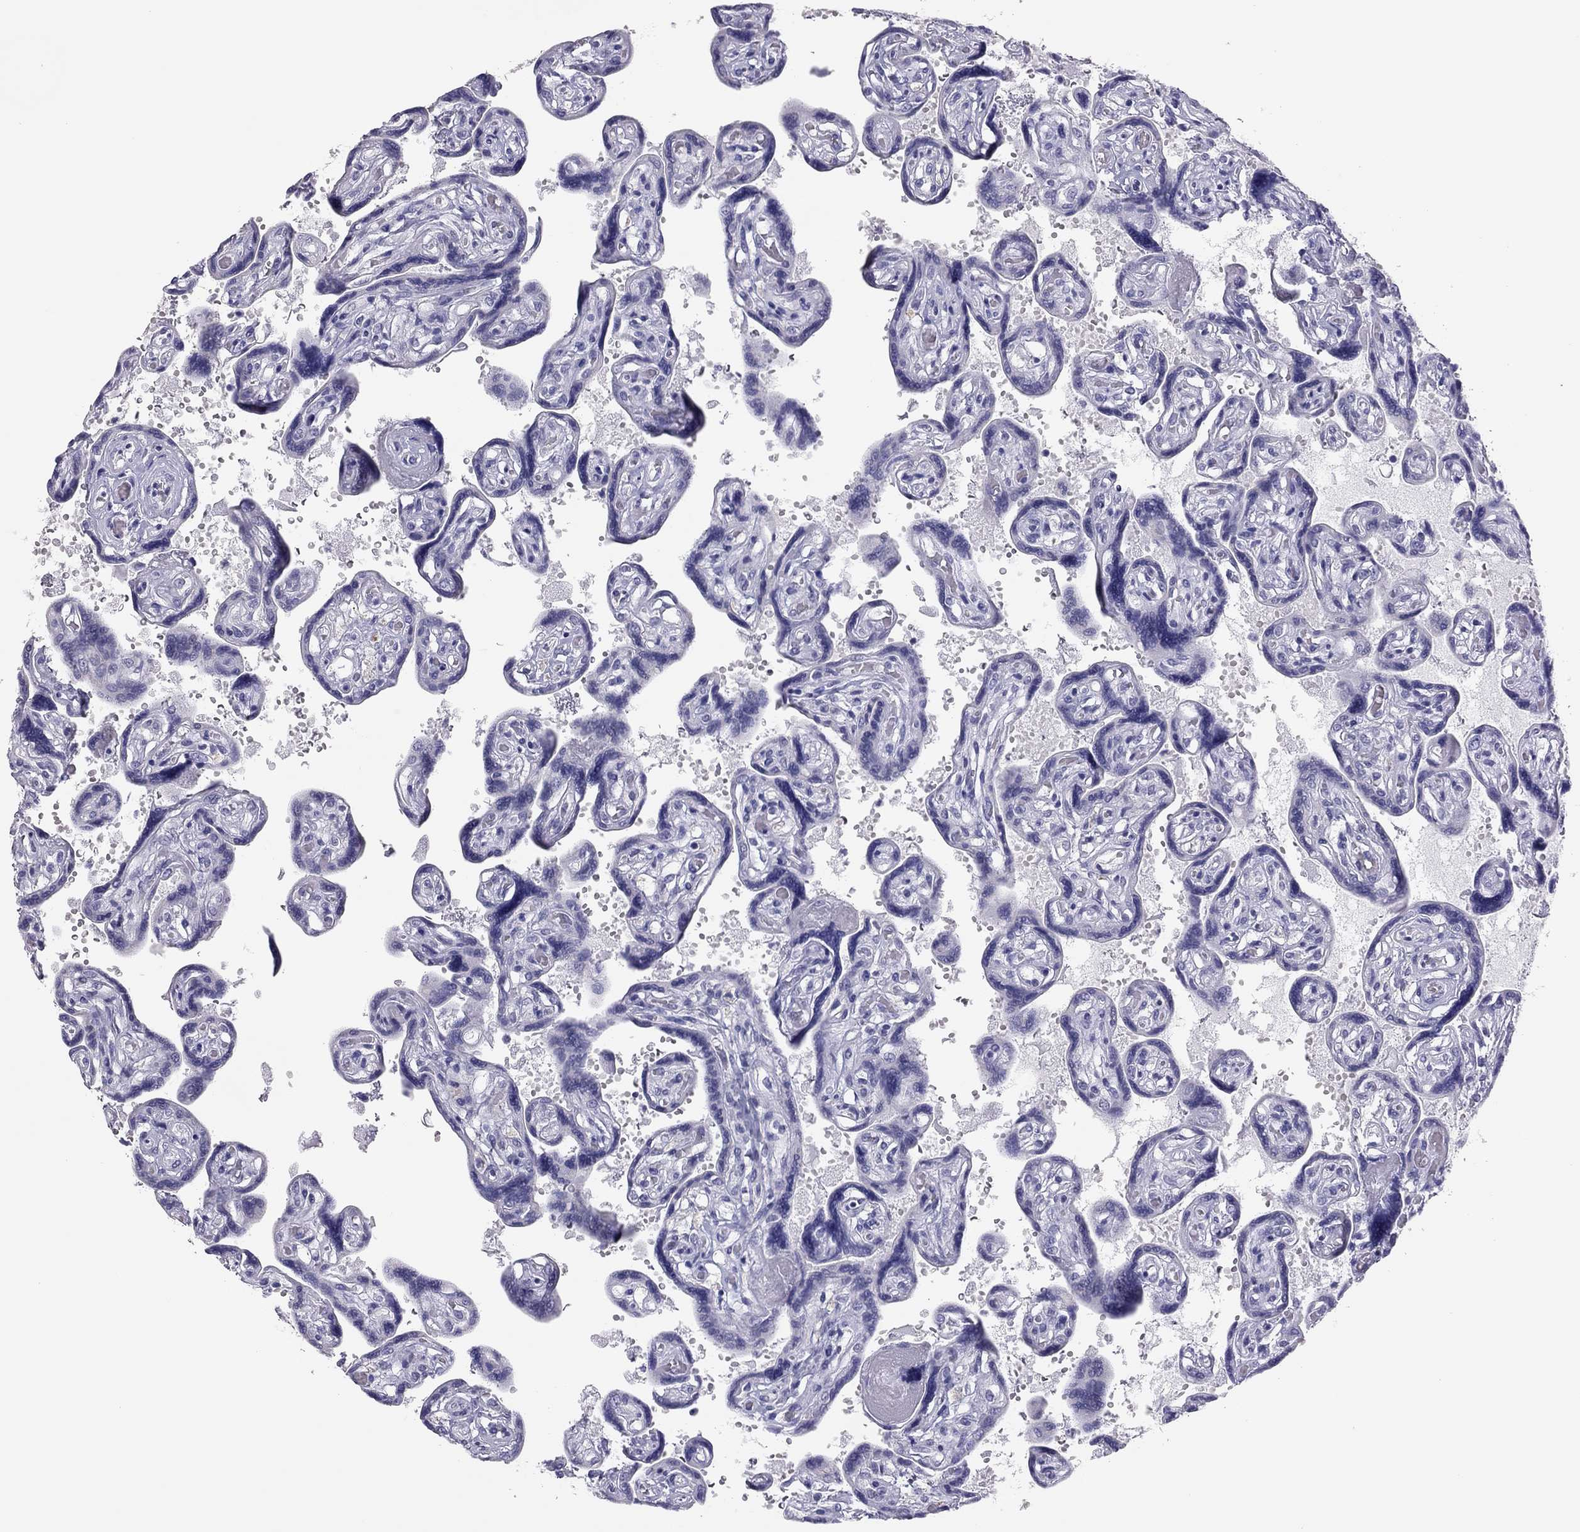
{"staining": {"intensity": "negative", "quantity": "none", "location": "none"}, "tissue": "placenta", "cell_type": "Decidual cells", "image_type": "normal", "snomed": [{"axis": "morphology", "description": "Normal tissue, NOS"}, {"axis": "topography", "description": "Placenta"}], "caption": "A micrograph of placenta stained for a protein reveals no brown staining in decidual cells.", "gene": "PHOX2A", "patient": {"sex": "female", "age": 32}}